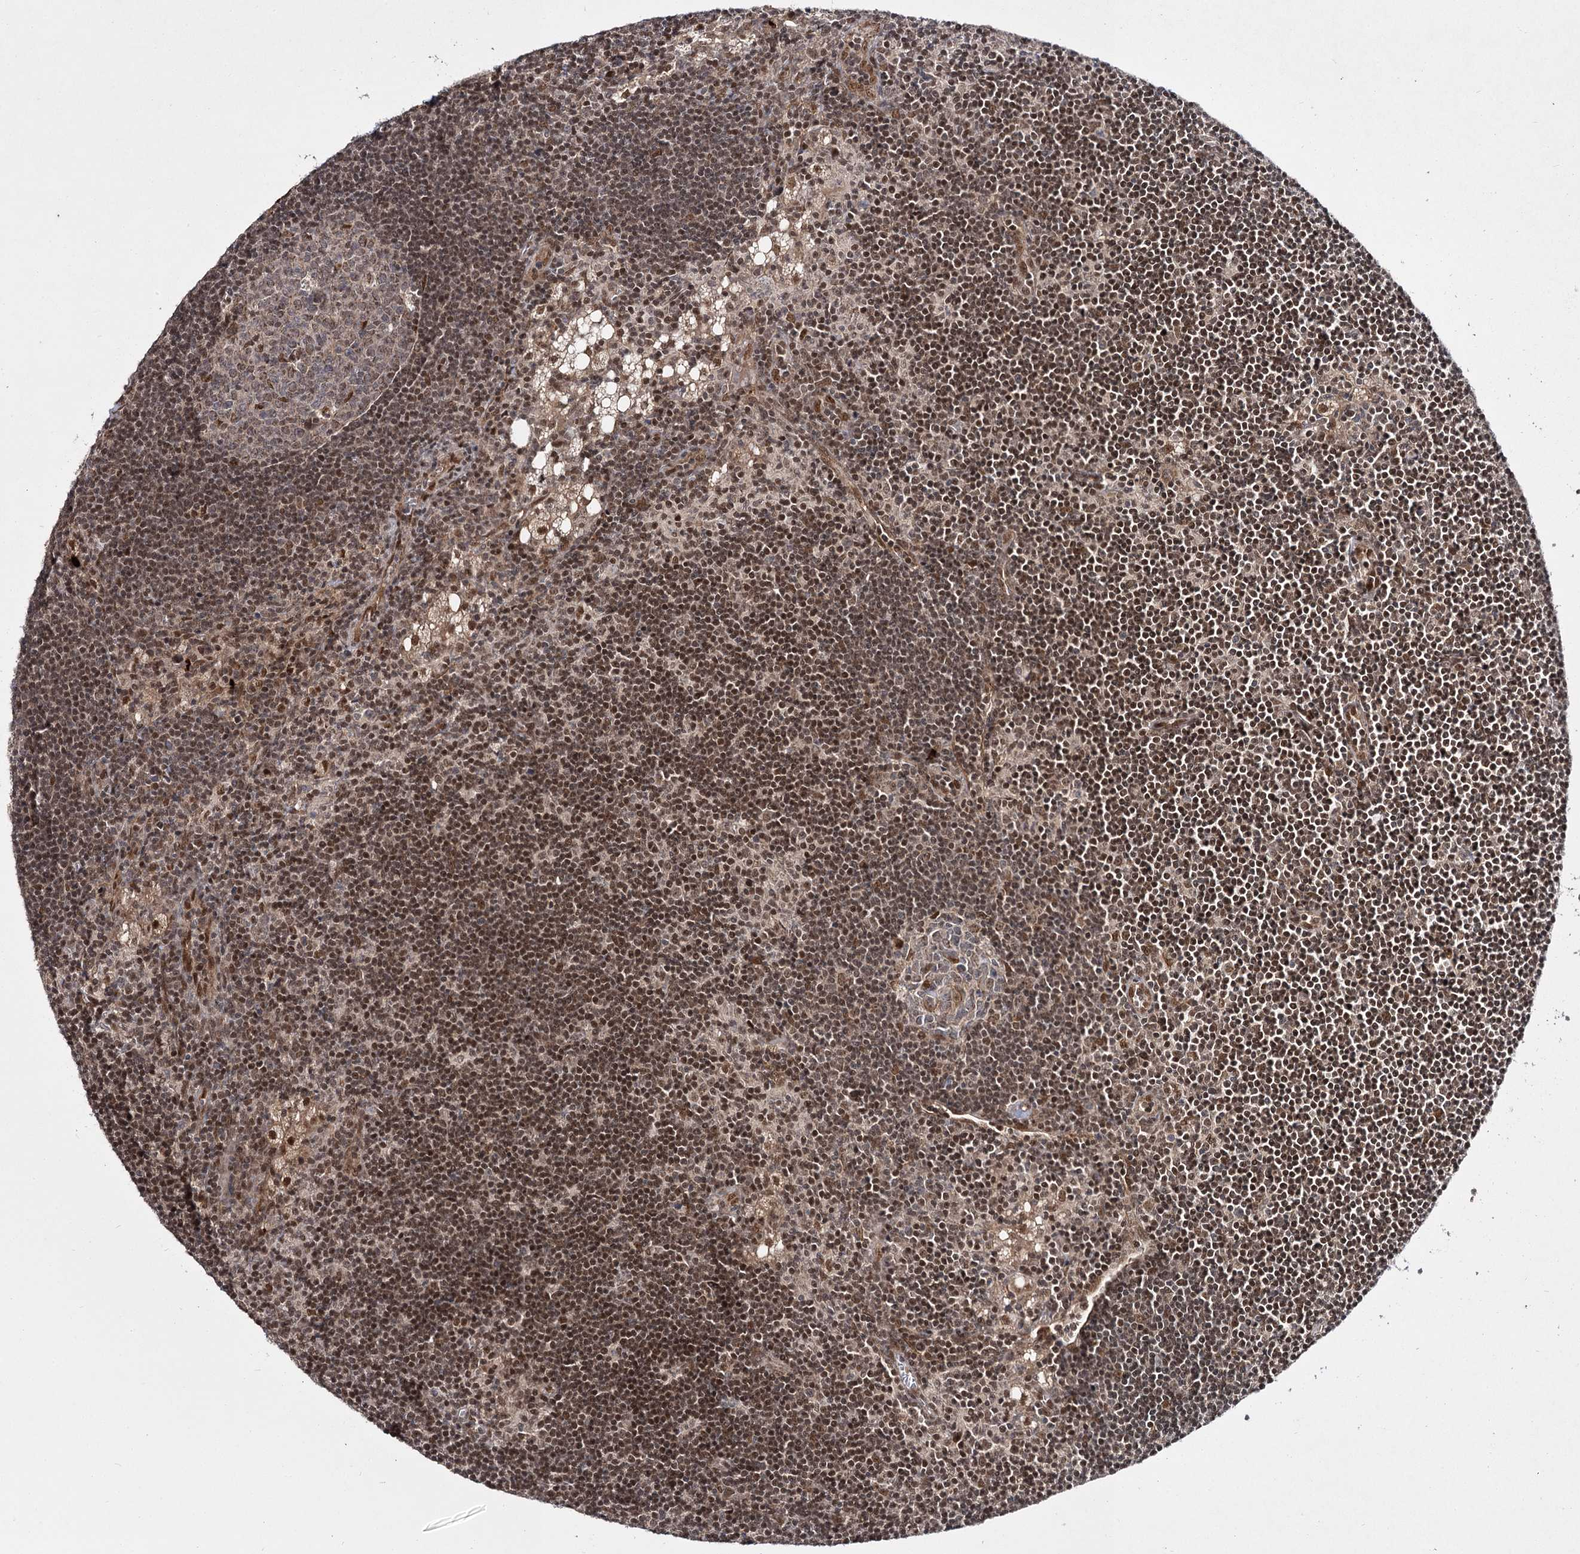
{"staining": {"intensity": "moderate", "quantity": "<25%", "location": "cytoplasmic/membranous,nuclear"}, "tissue": "lymph node", "cell_type": "Germinal center cells", "image_type": "normal", "snomed": [{"axis": "morphology", "description": "Normal tissue, NOS"}, {"axis": "topography", "description": "Lymph node"}], "caption": "Germinal center cells show moderate cytoplasmic/membranous,nuclear positivity in approximately <25% of cells in normal lymph node.", "gene": "TRNT1", "patient": {"sex": "male", "age": 24}}